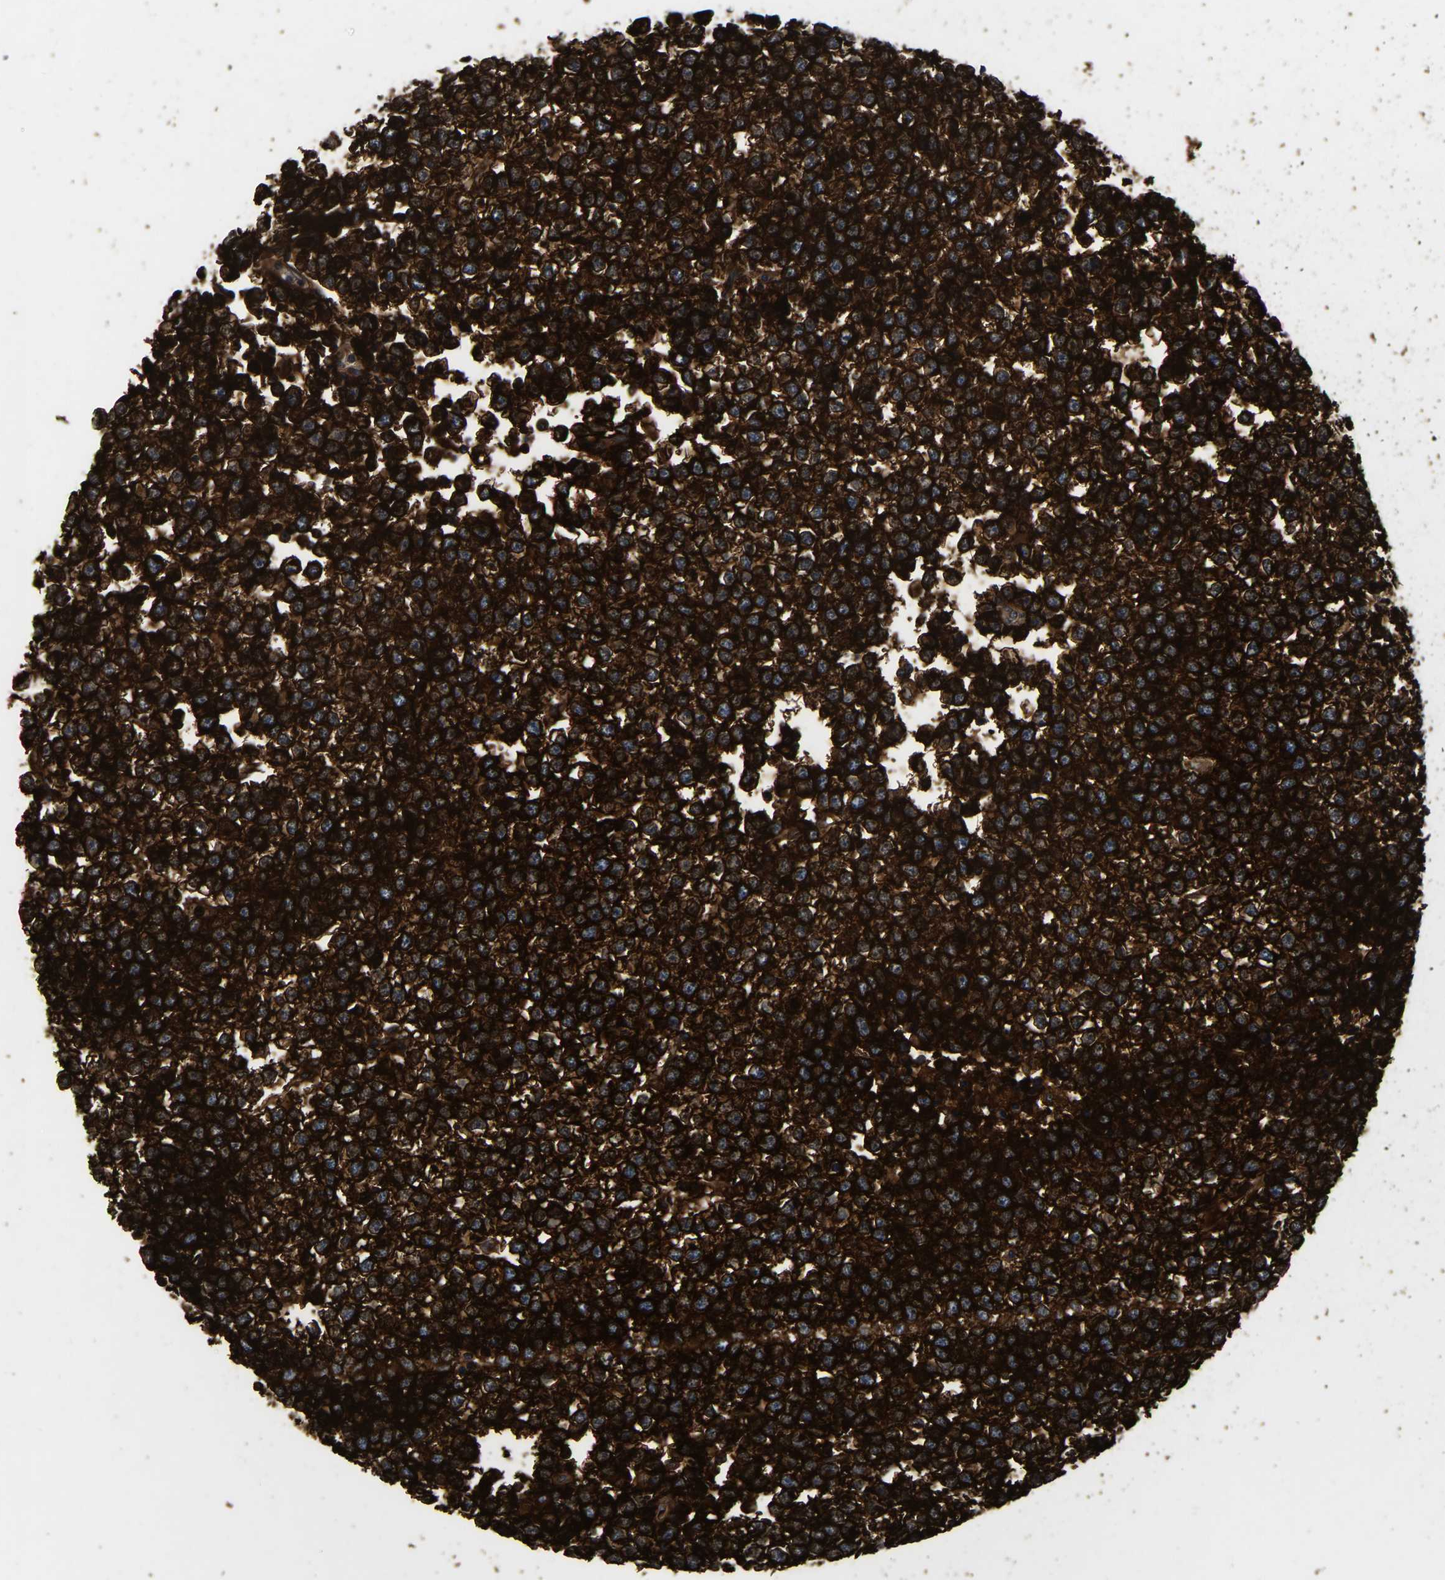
{"staining": {"intensity": "strong", "quantity": ">75%", "location": "cytoplasmic/membranous"}, "tissue": "testis cancer", "cell_type": "Tumor cells", "image_type": "cancer", "snomed": [{"axis": "morphology", "description": "Seminoma, NOS"}, {"axis": "topography", "description": "Testis"}], "caption": "A micrograph showing strong cytoplasmic/membranous positivity in about >75% of tumor cells in seminoma (testis), as visualized by brown immunohistochemical staining.", "gene": "GARS1", "patient": {"sex": "male", "age": 65}}